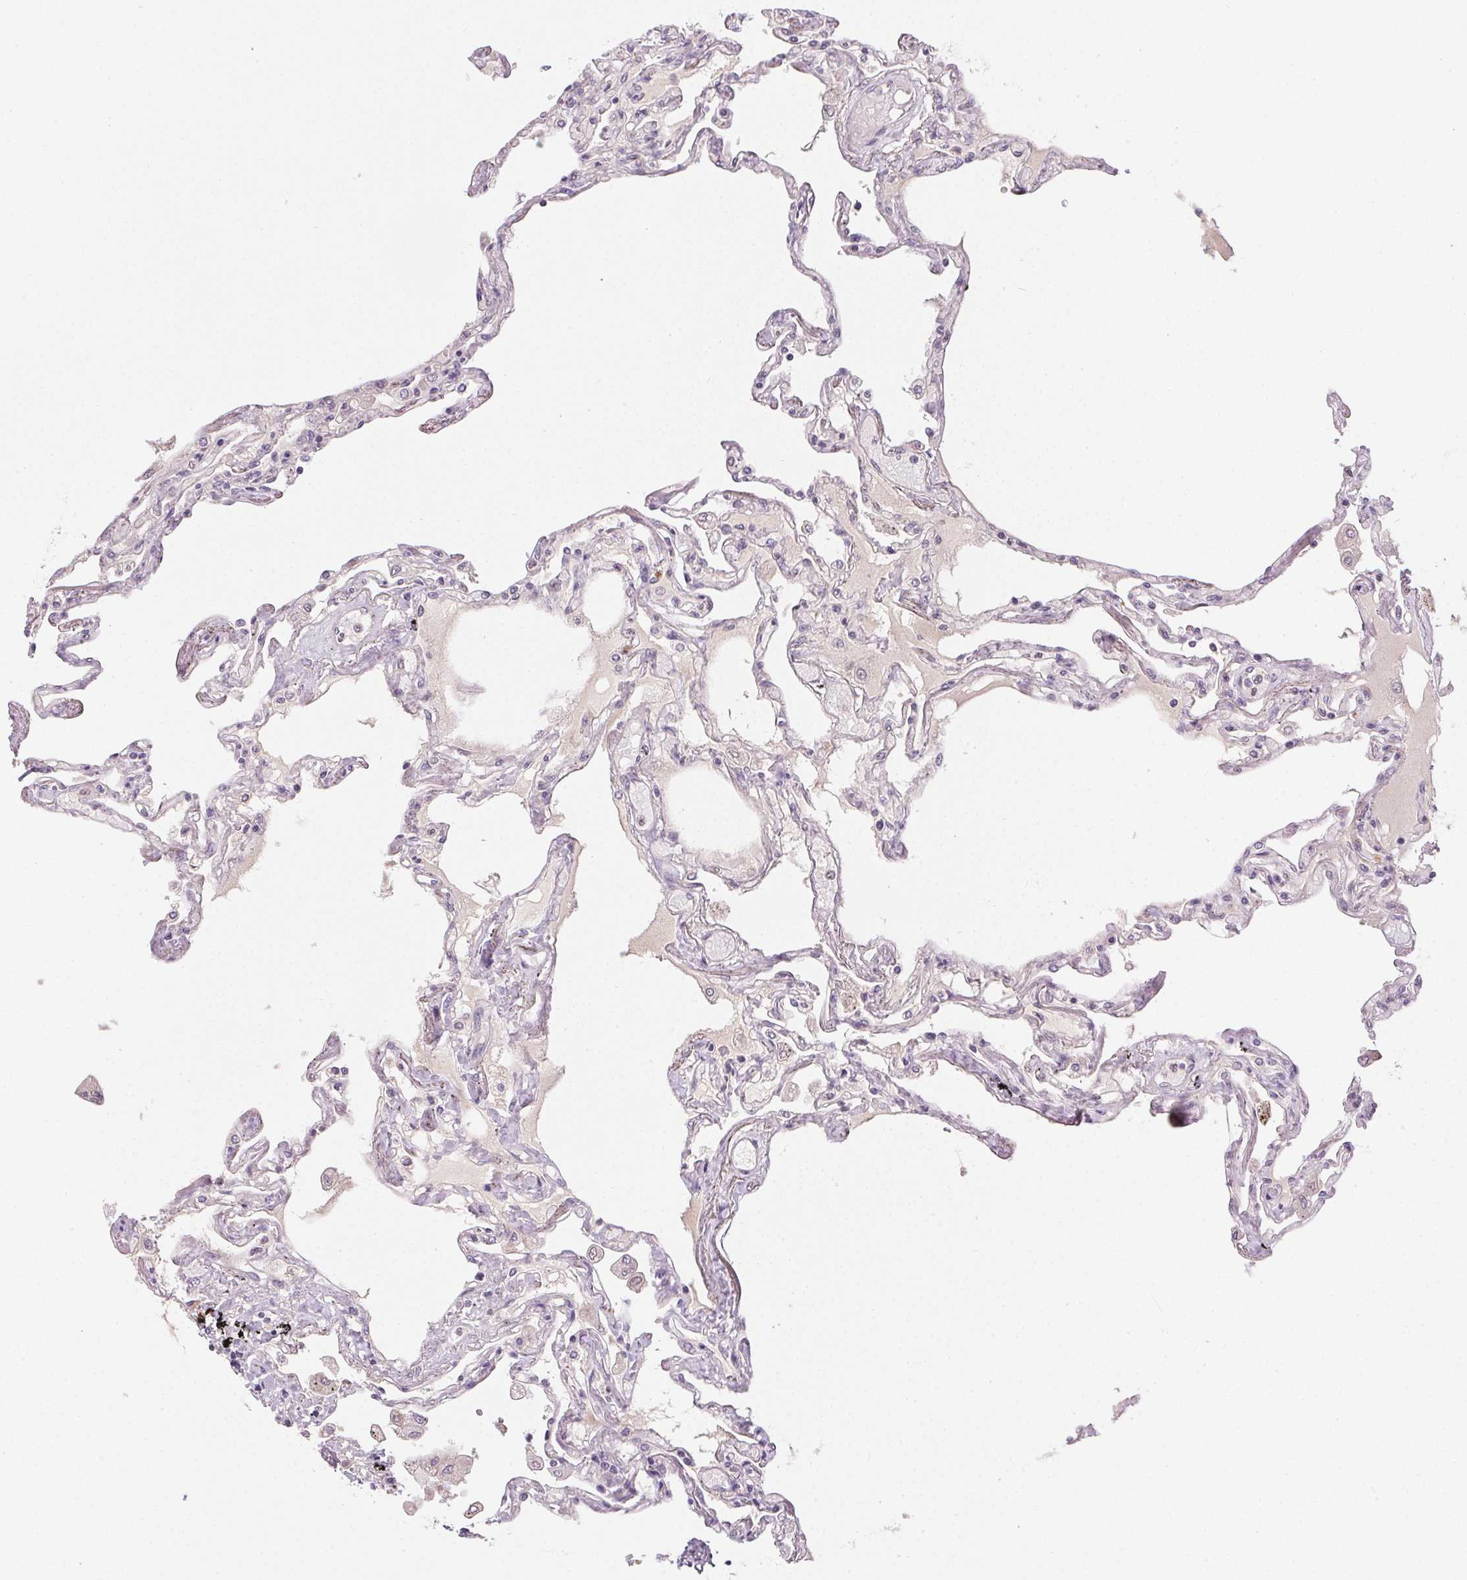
{"staining": {"intensity": "negative", "quantity": "none", "location": "none"}, "tissue": "lung", "cell_type": "Alveolar cells", "image_type": "normal", "snomed": [{"axis": "morphology", "description": "Normal tissue, NOS"}, {"axis": "morphology", "description": "Adenocarcinoma, NOS"}, {"axis": "topography", "description": "Cartilage tissue"}, {"axis": "topography", "description": "Lung"}], "caption": "This is a photomicrograph of immunohistochemistry staining of benign lung, which shows no expression in alveolar cells. (DAB immunohistochemistry visualized using brightfield microscopy, high magnification).", "gene": "CFAP92", "patient": {"sex": "female", "age": 67}}